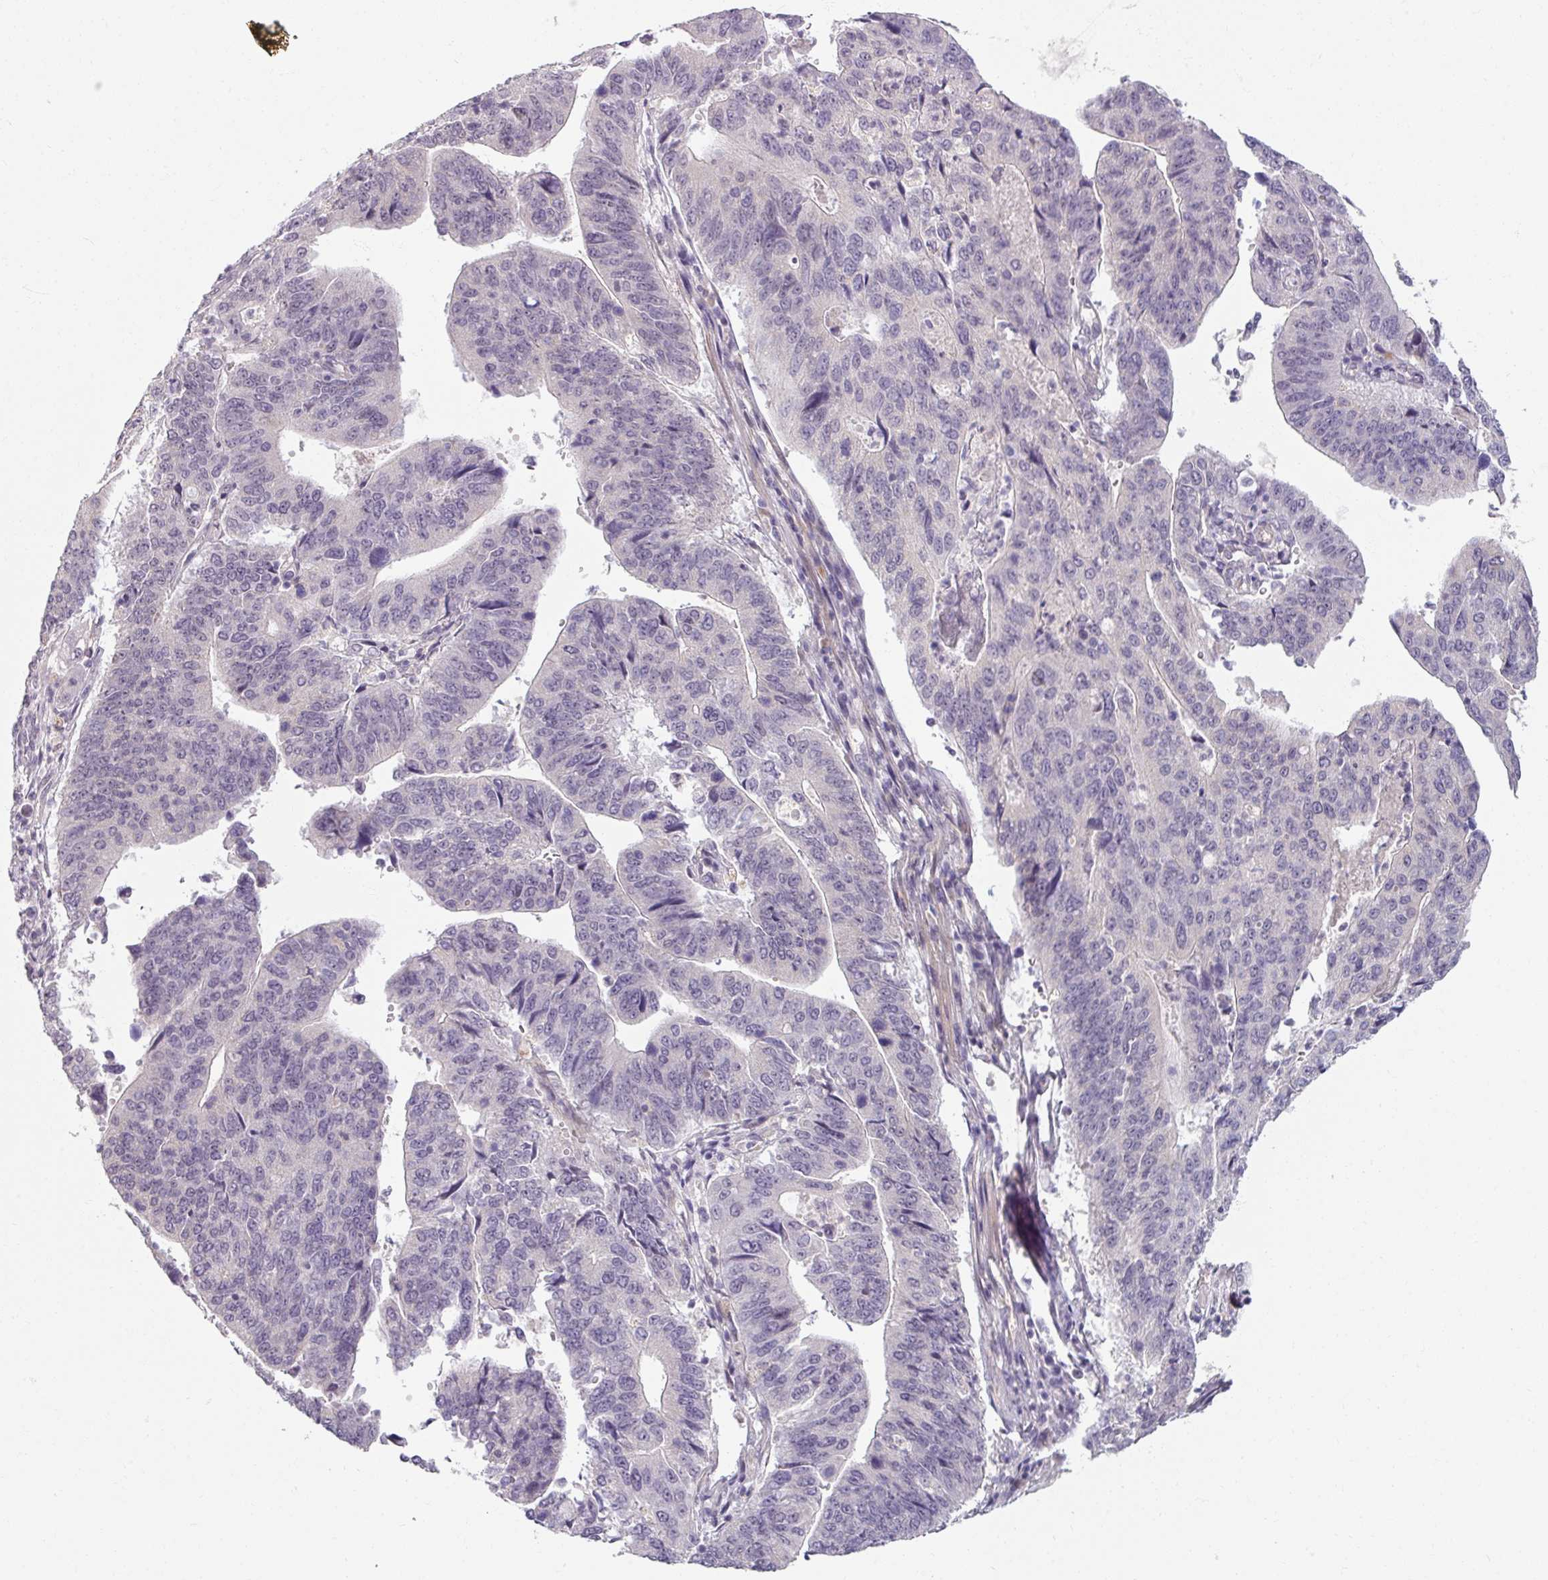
{"staining": {"intensity": "negative", "quantity": "none", "location": "none"}, "tissue": "stomach cancer", "cell_type": "Tumor cells", "image_type": "cancer", "snomed": [{"axis": "morphology", "description": "Adenocarcinoma, NOS"}, {"axis": "topography", "description": "Stomach"}], "caption": "High power microscopy image of an immunohistochemistry image of stomach cancer (adenocarcinoma), revealing no significant expression in tumor cells.", "gene": "UVSSA", "patient": {"sex": "male", "age": 59}}